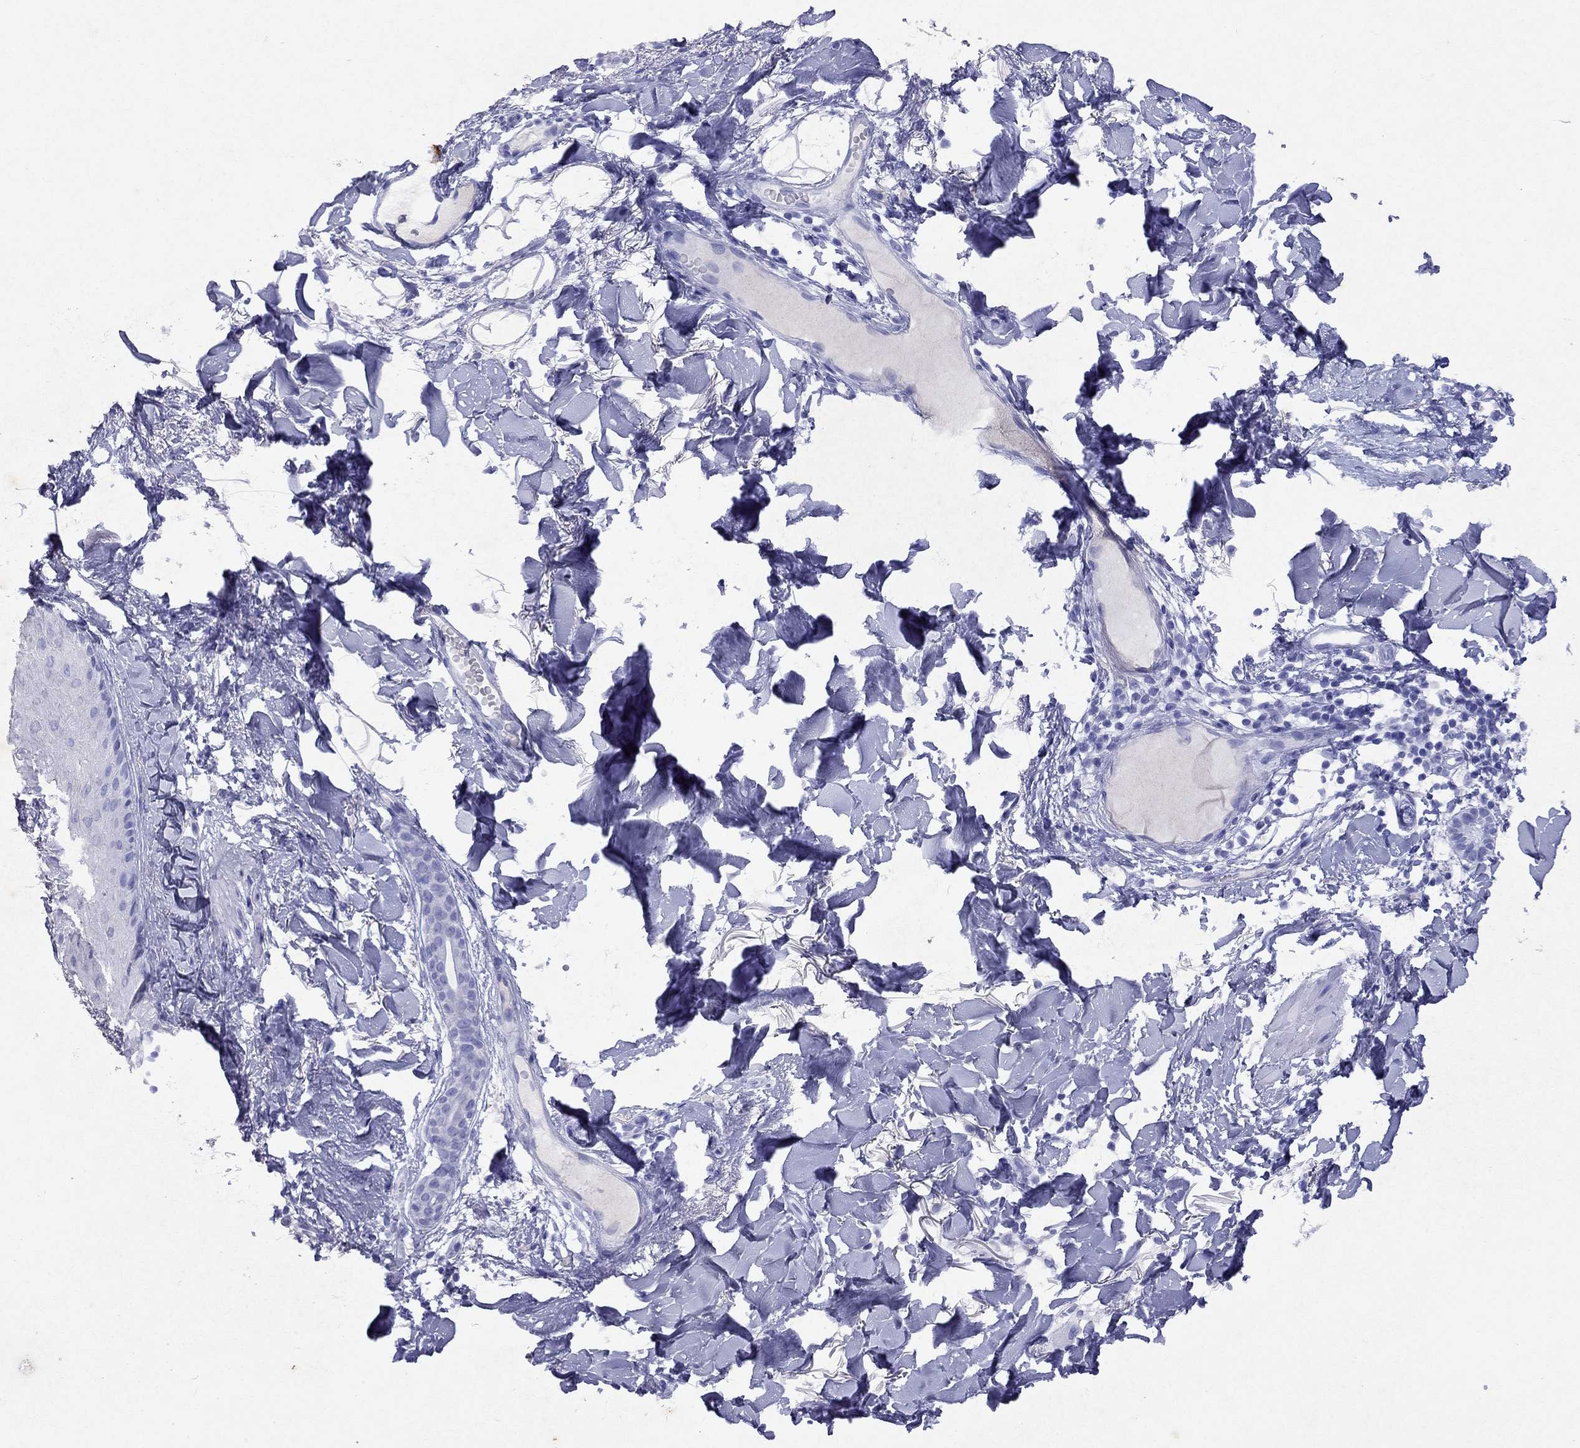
{"staining": {"intensity": "negative", "quantity": "none", "location": "none"}, "tissue": "skin cancer", "cell_type": "Tumor cells", "image_type": "cancer", "snomed": [{"axis": "morphology", "description": "Normal tissue, NOS"}, {"axis": "morphology", "description": "Basal cell carcinoma"}, {"axis": "topography", "description": "Skin"}], "caption": "DAB (3,3'-diaminobenzidine) immunohistochemical staining of skin cancer (basal cell carcinoma) exhibits no significant positivity in tumor cells. Nuclei are stained in blue.", "gene": "ARMC12", "patient": {"sex": "male", "age": 84}}